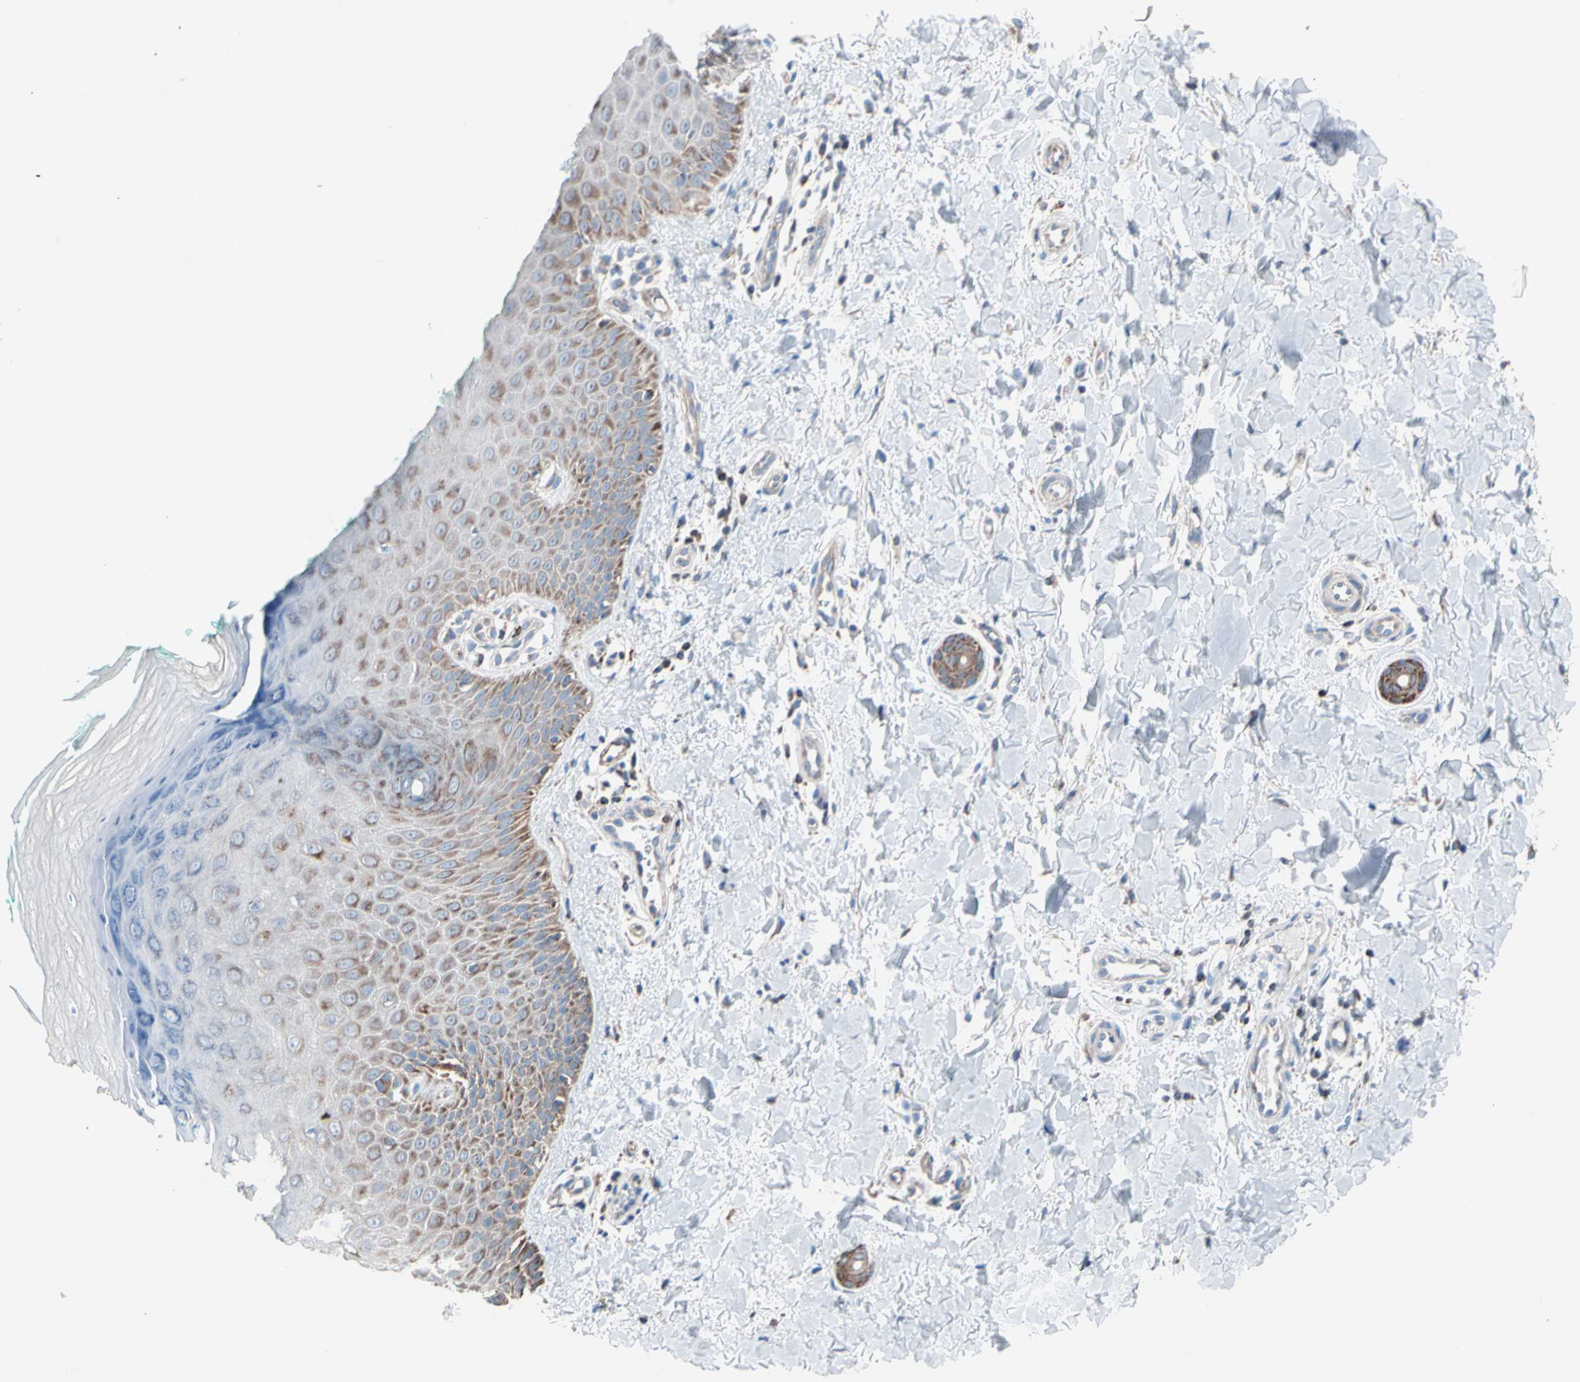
{"staining": {"intensity": "negative", "quantity": "none", "location": "none"}, "tissue": "skin", "cell_type": "Fibroblasts", "image_type": "normal", "snomed": [{"axis": "morphology", "description": "Normal tissue, NOS"}, {"axis": "topography", "description": "Skin"}], "caption": "High power microscopy photomicrograph of an immunohistochemistry micrograph of unremarkable skin, revealing no significant expression in fibroblasts.", "gene": "HK1", "patient": {"sex": "male", "age": 26}}